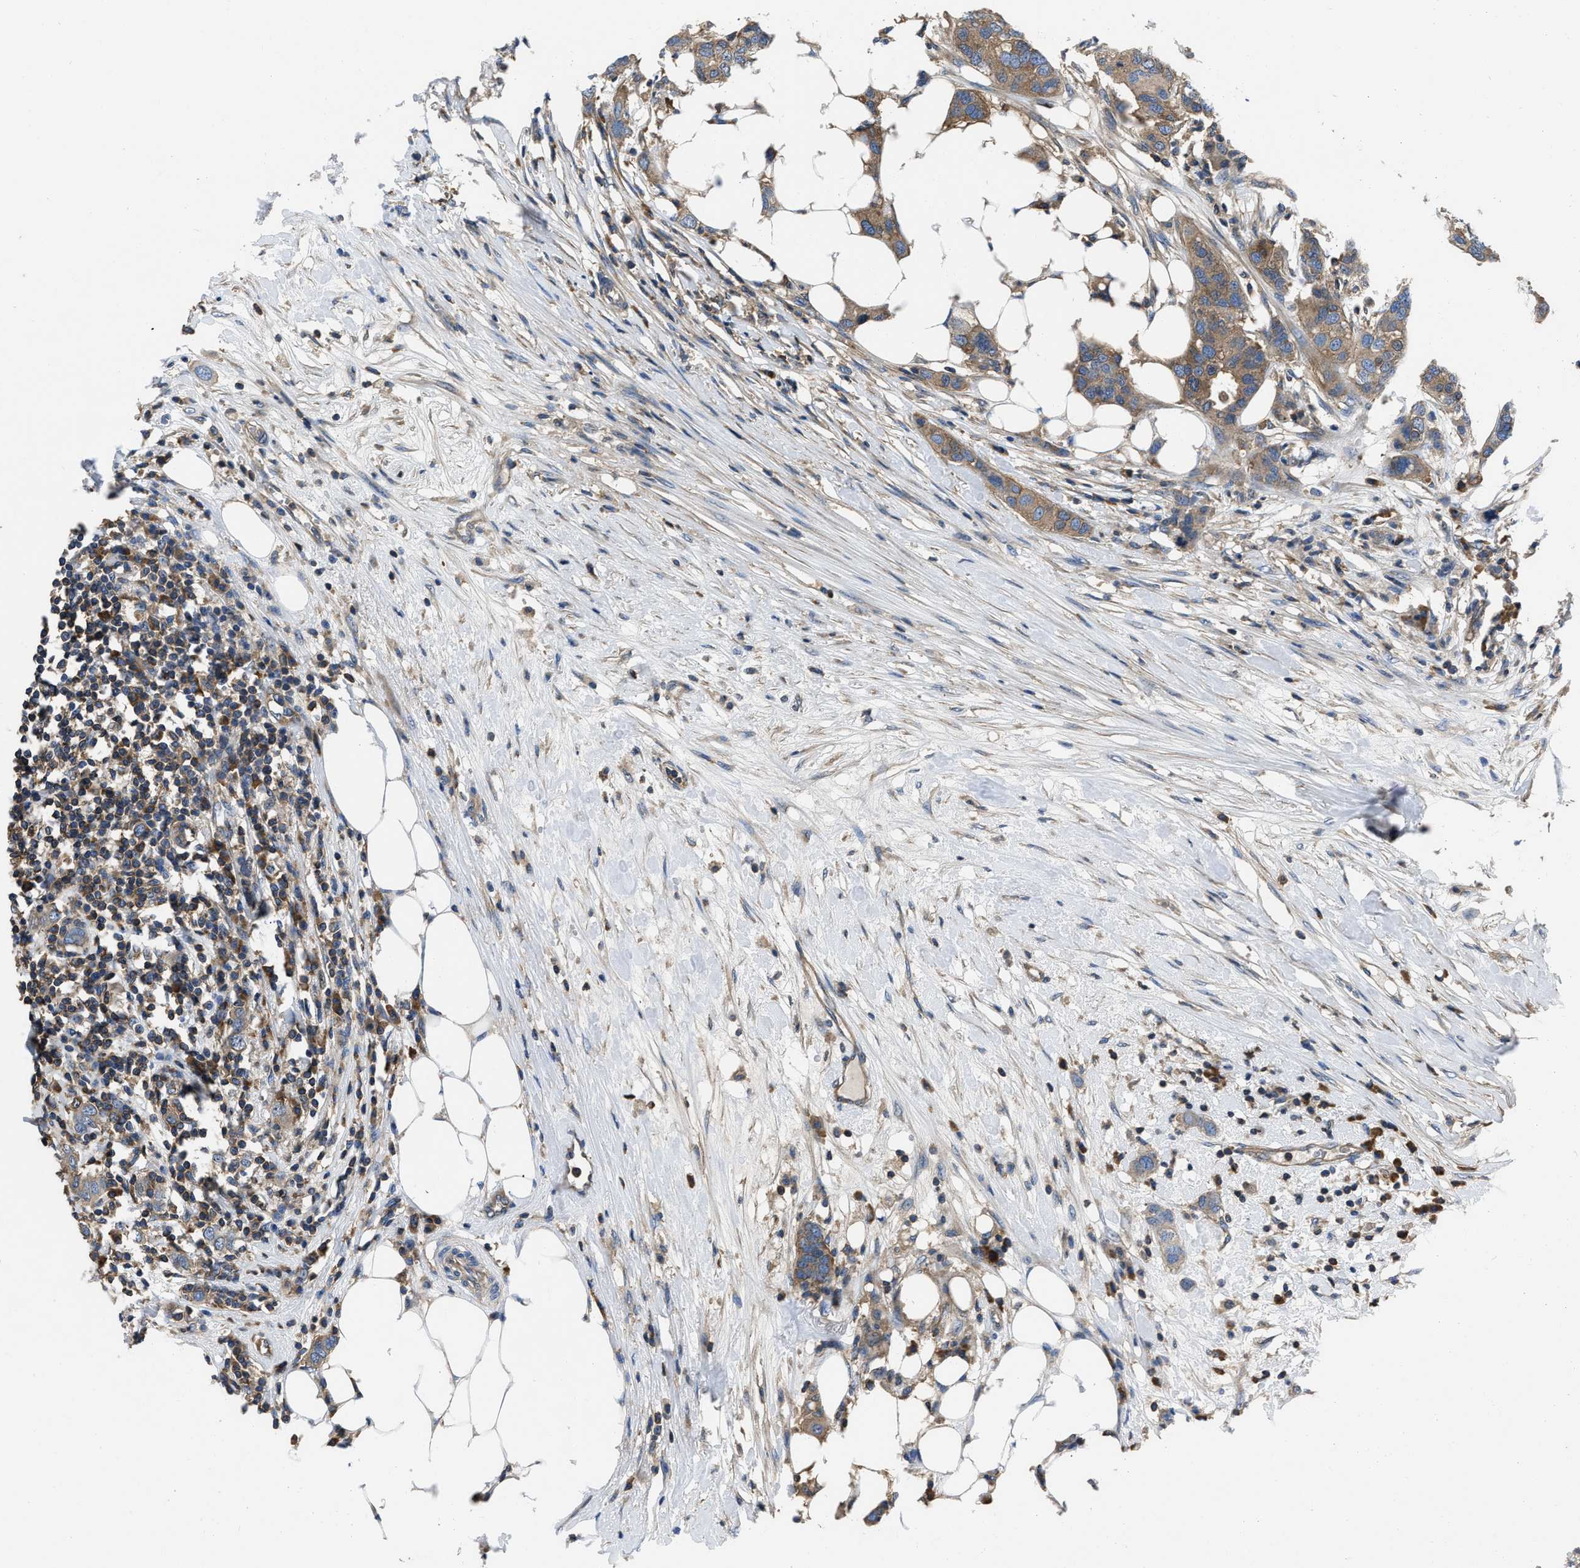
{"staining": {"intensity": "moderate", "quantity": ">75%", "location": "cytoplasmic/membranous"}, "tissue": "breast cancer", "cell_type": "Tumor cells", "image_type": "cancer", "snomed": [{"axis": "morphology", "description": "Duct carcinoma"}, {"axis": "topography", "description": "Breast"}], "caption": "An immunohistochemistry image of tumor tissue is shown. Protein staining in brown labels moderate cytoplasmic/membranous positivity in breast cancer within tumor cells.", "gene": "YARS1", "patient": {"sex": "female", "age": 50}}